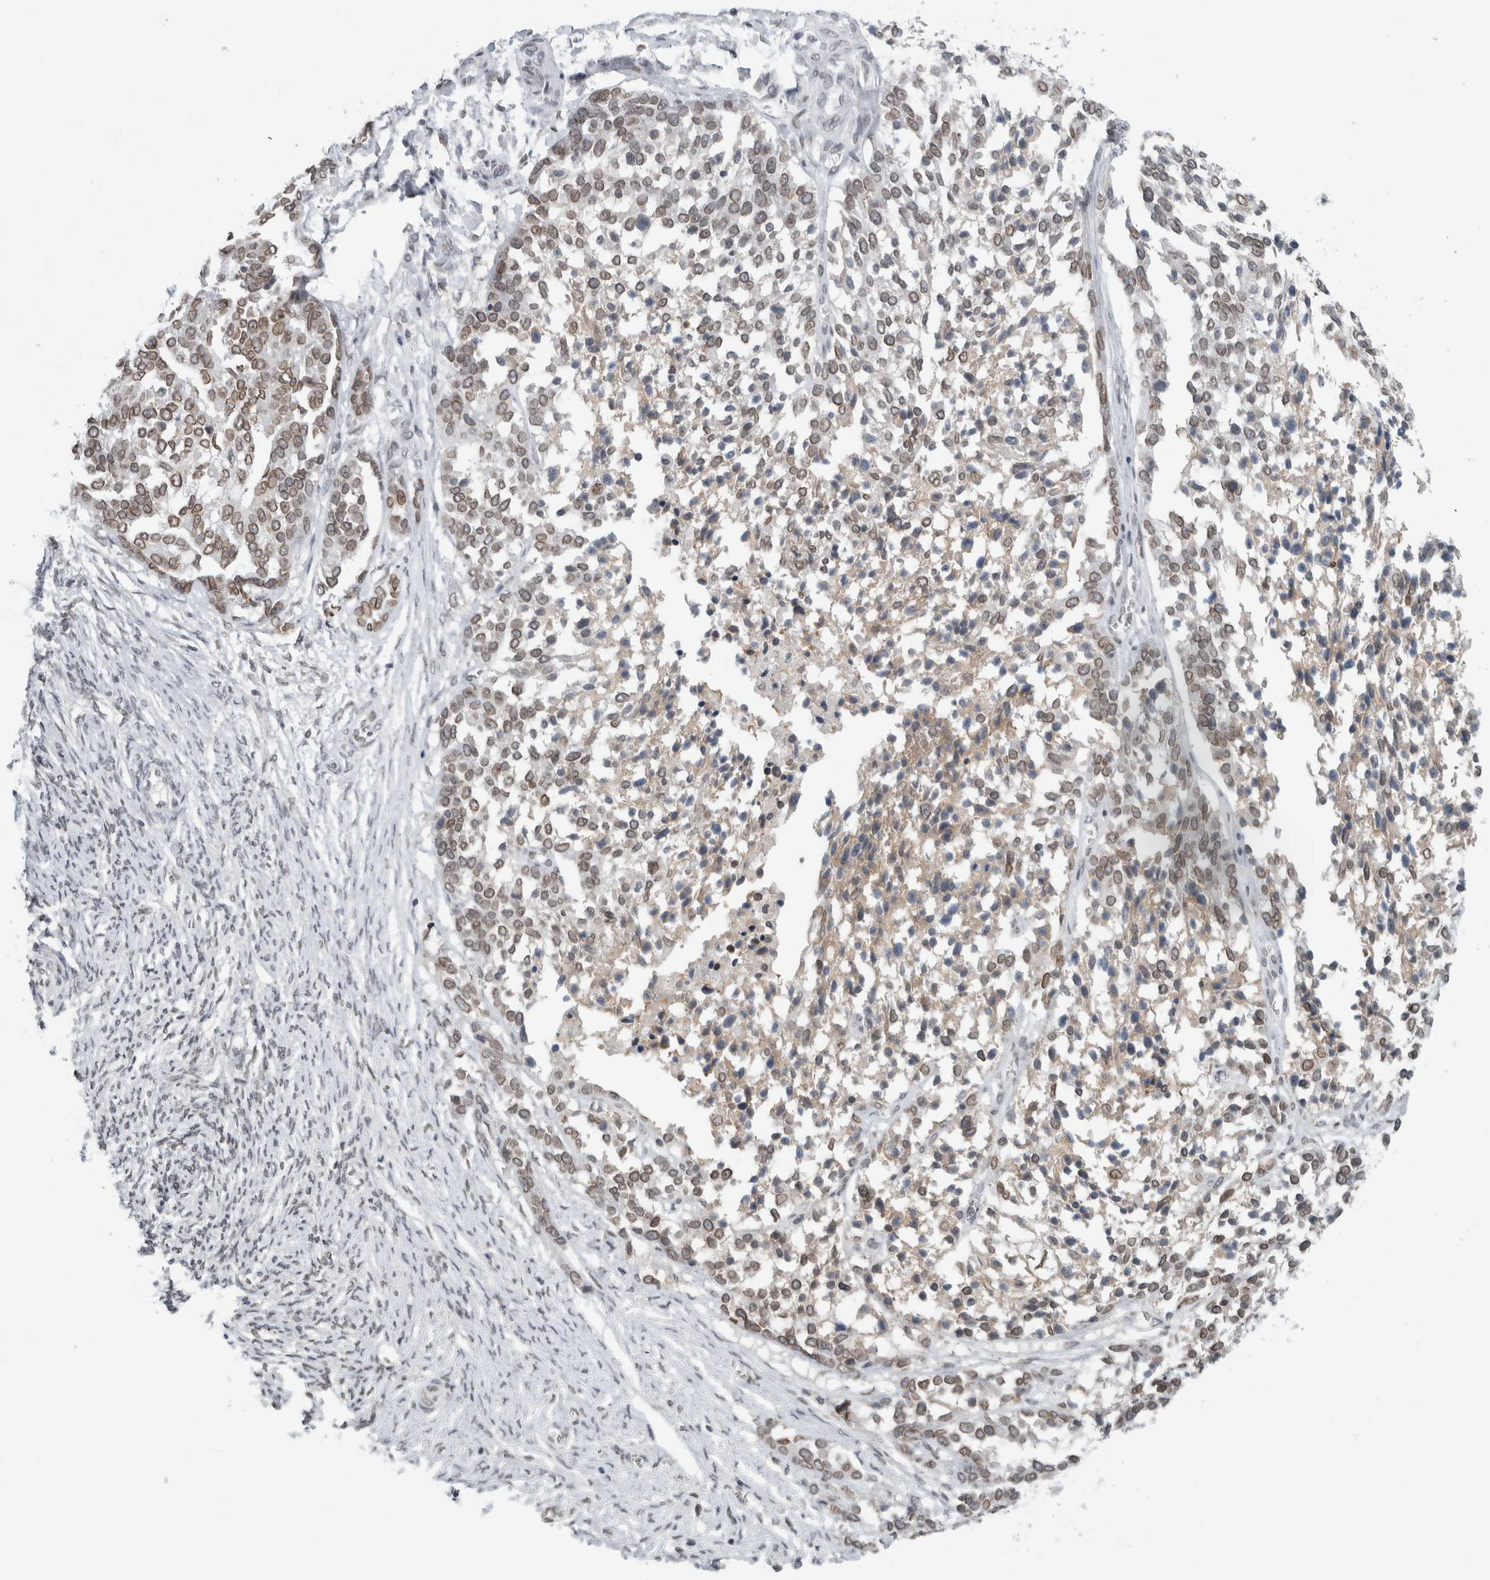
{"staining": {"intensity": "weak", "quantity": ">75%", "location": "cytoplasmic/membranous,nuclear"}, "tissue": "ovarian cancer", "cell_type": "Tumor cells", "image_type": "cancer", "snomed": [{"axis": "morphology", "description": "Cystadenocarcinoma, serous, NOS"}, {"axis": "topography", "description": "Ovary"}], "caption": "Ovarian serous cystadenocarcinoma stained with a protein marker exhibits weak staining in tumor cells.", "gene": "ZNF770", "patient": {"sex": "female", "age": 44}}